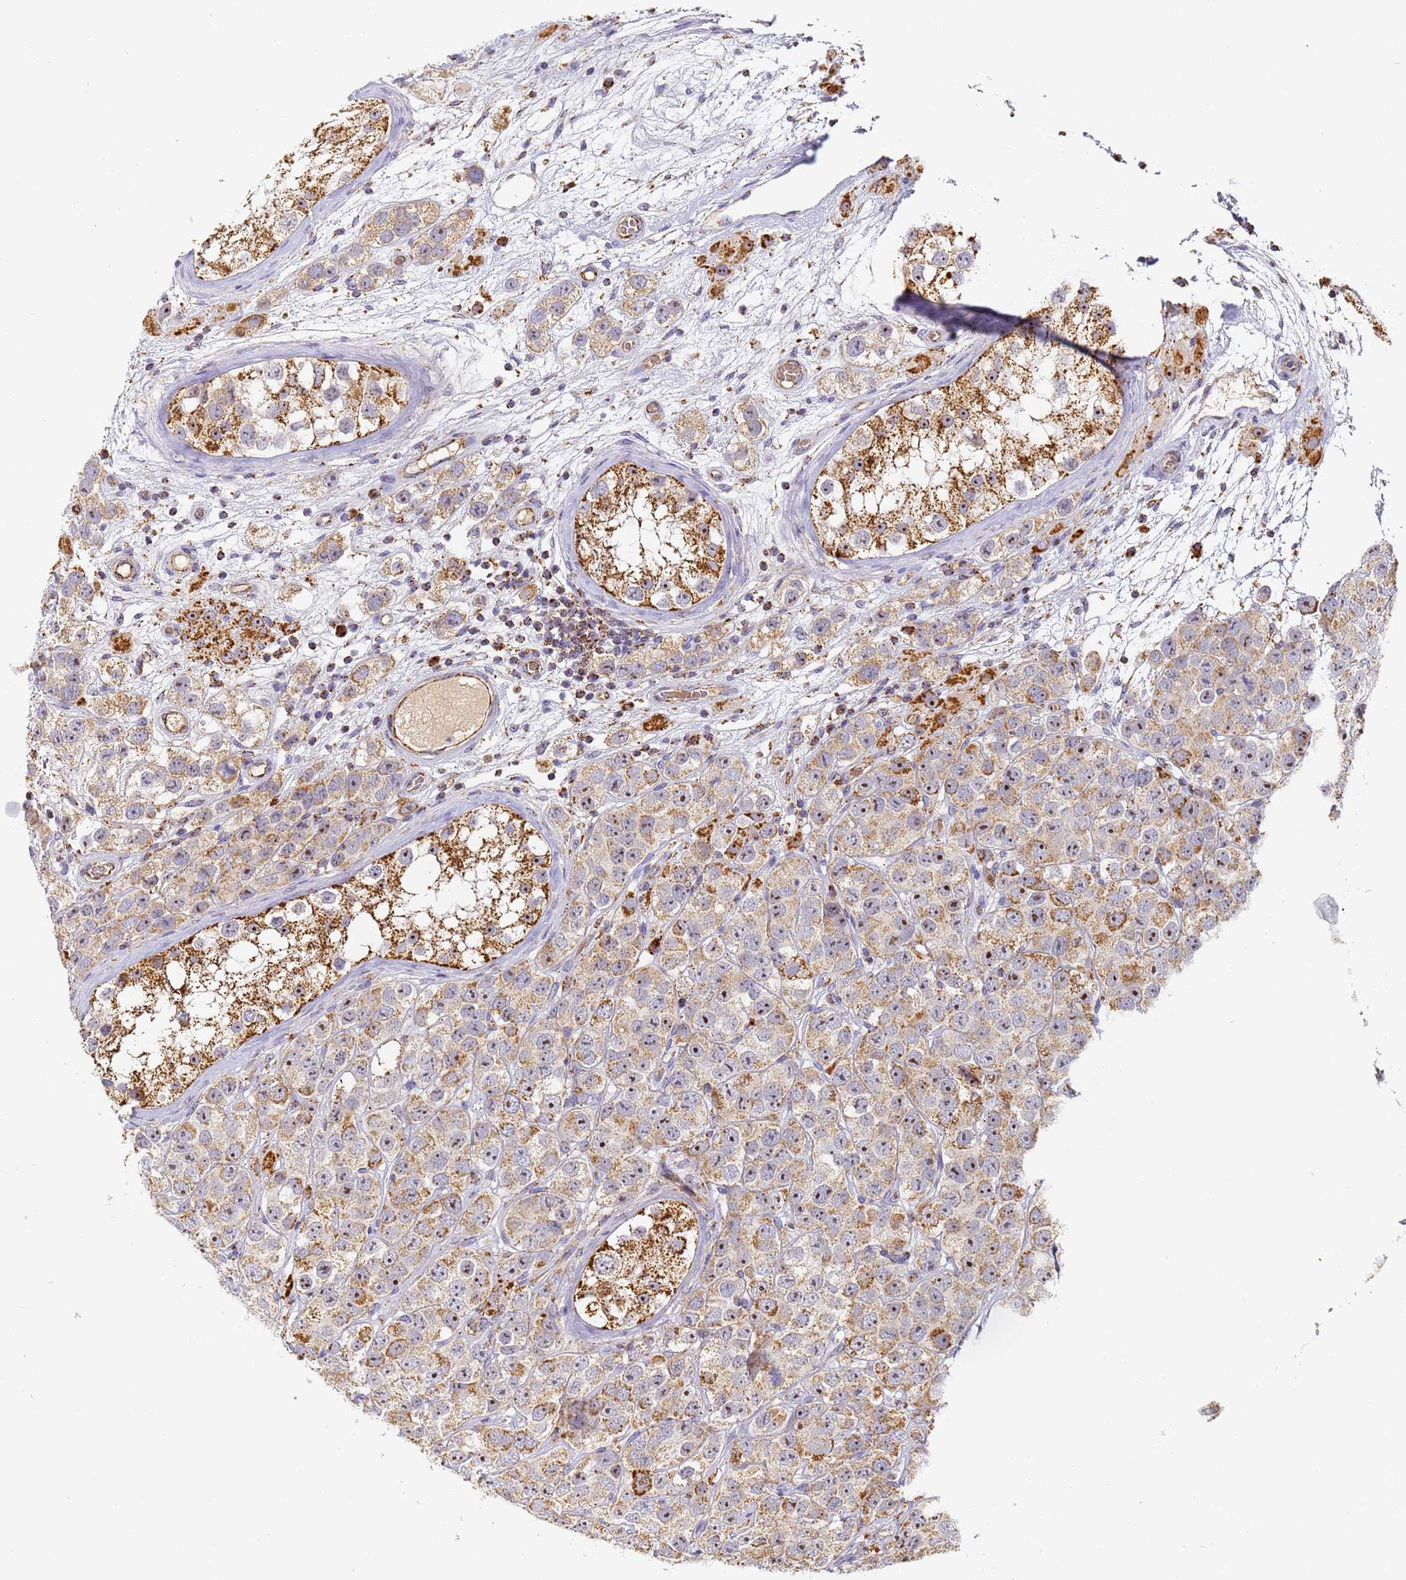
{"staining": {"intensity": "moderate", "quantity": ">75%", "location": "cytoplasmic/membranous,nuclear"}, "tissue": "testis cancer", "cell_type": "Tumor cells", "image_type": "cancer", "snomed": [{"axis": "morphology", "description": "Seminoma, NOS"}, {"axis": "topography", "description": "Testis"}], "caption": "DAB (3,3'-diaminobenzidine) immunohistochemical staining of testis cancer exhibits moderate cytoplasmic/membranous and nuclear protein staining in about >75% of tumor cells.", "gene": "FRG2C", "patient": {"sex": "male", "age": 28}}